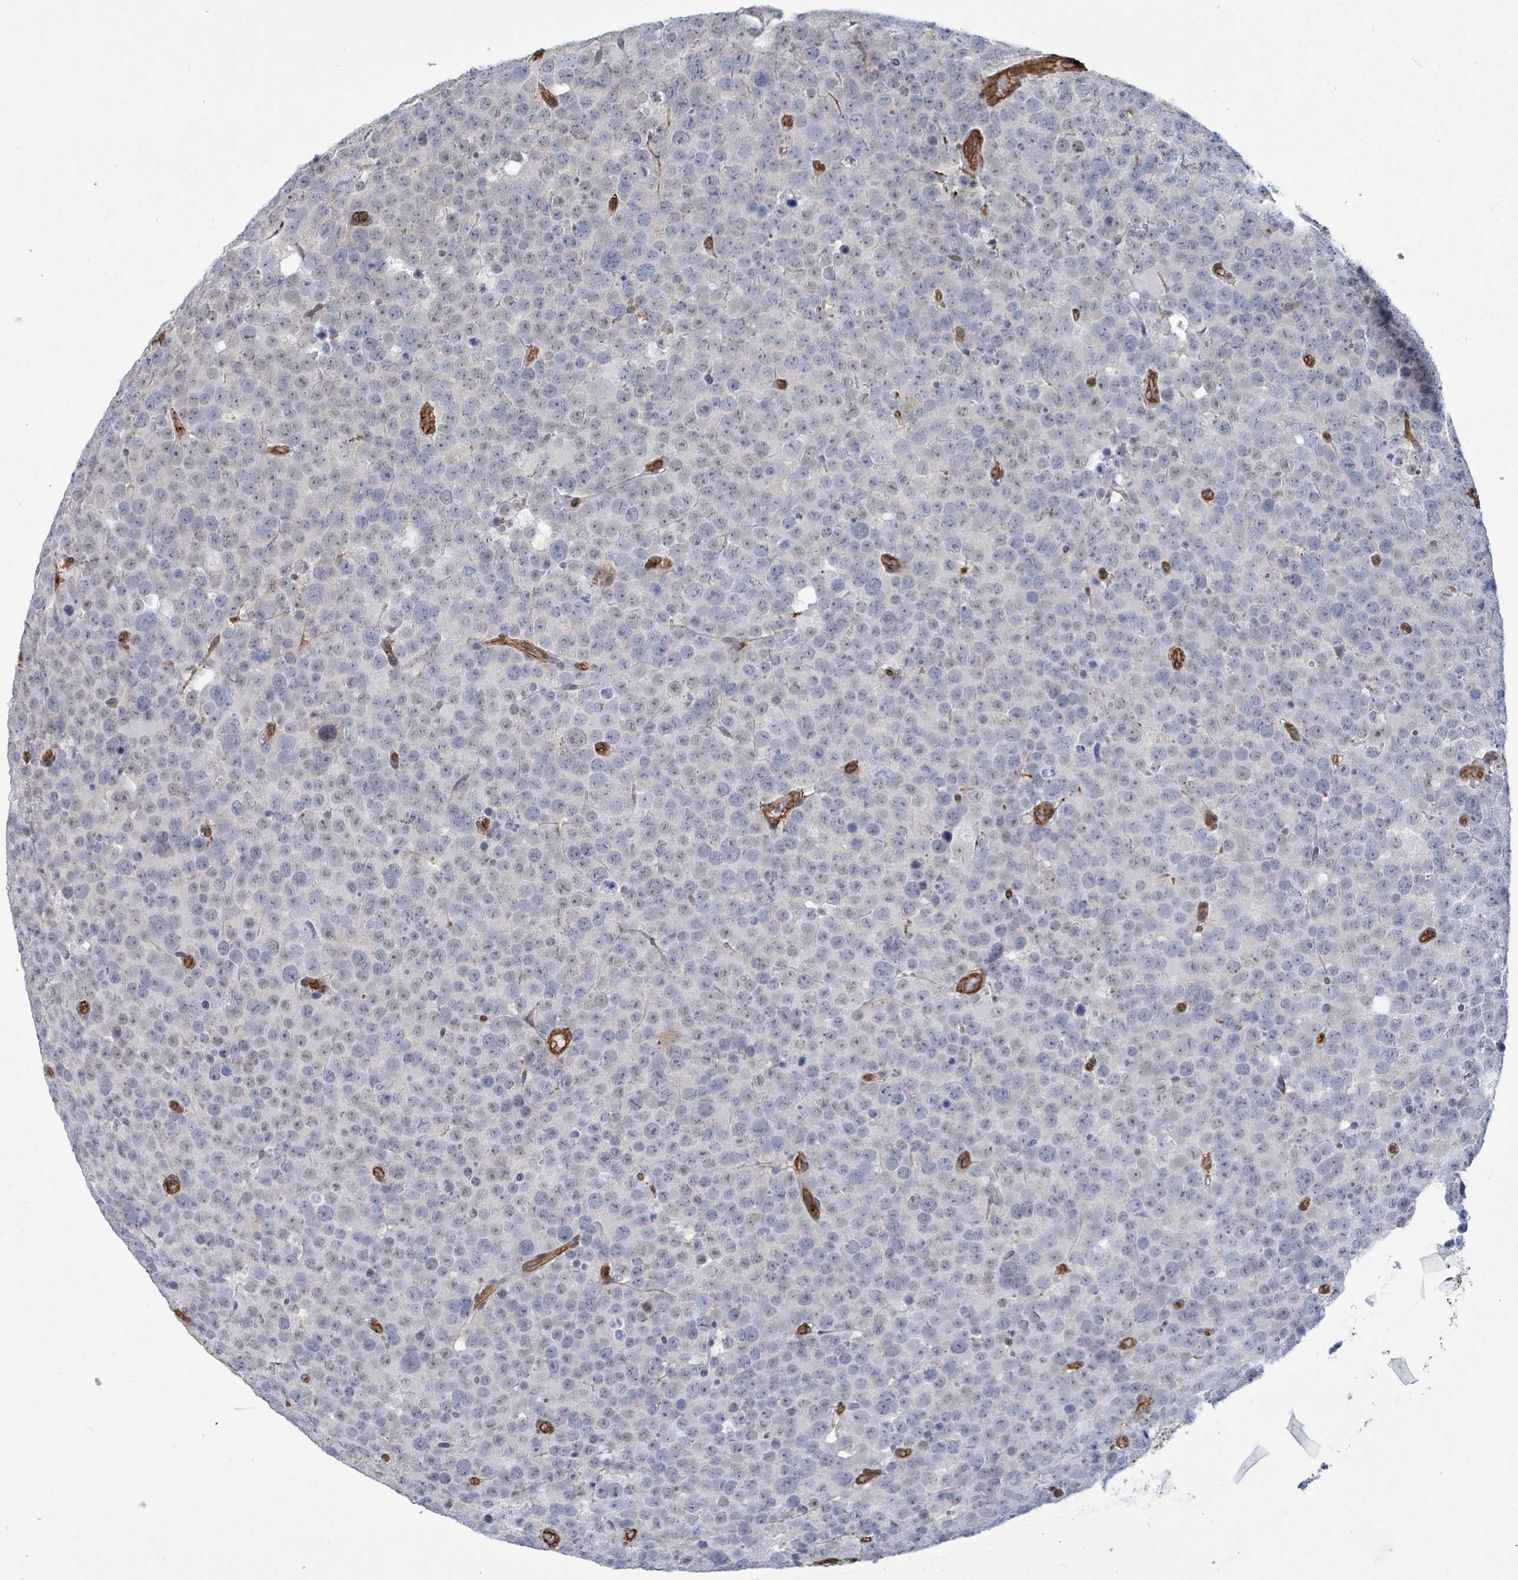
{"staining": {"intensity": "negative", "quantity": "none", "location": "none"}, "tissue": "testis cancer", "cell_type": "Tumor cells", "image_type": "cancer", "snomed": [{"axis": "morphology", "description": "Seminoma, NOS"}, {"axis": "topography", "description": "Testis"}], "caption": "IHC of human testis cancer shows no staining in tumor cells.", "gene": "PRKRIP1", "patient": {"sex": "male", "age": 71}}